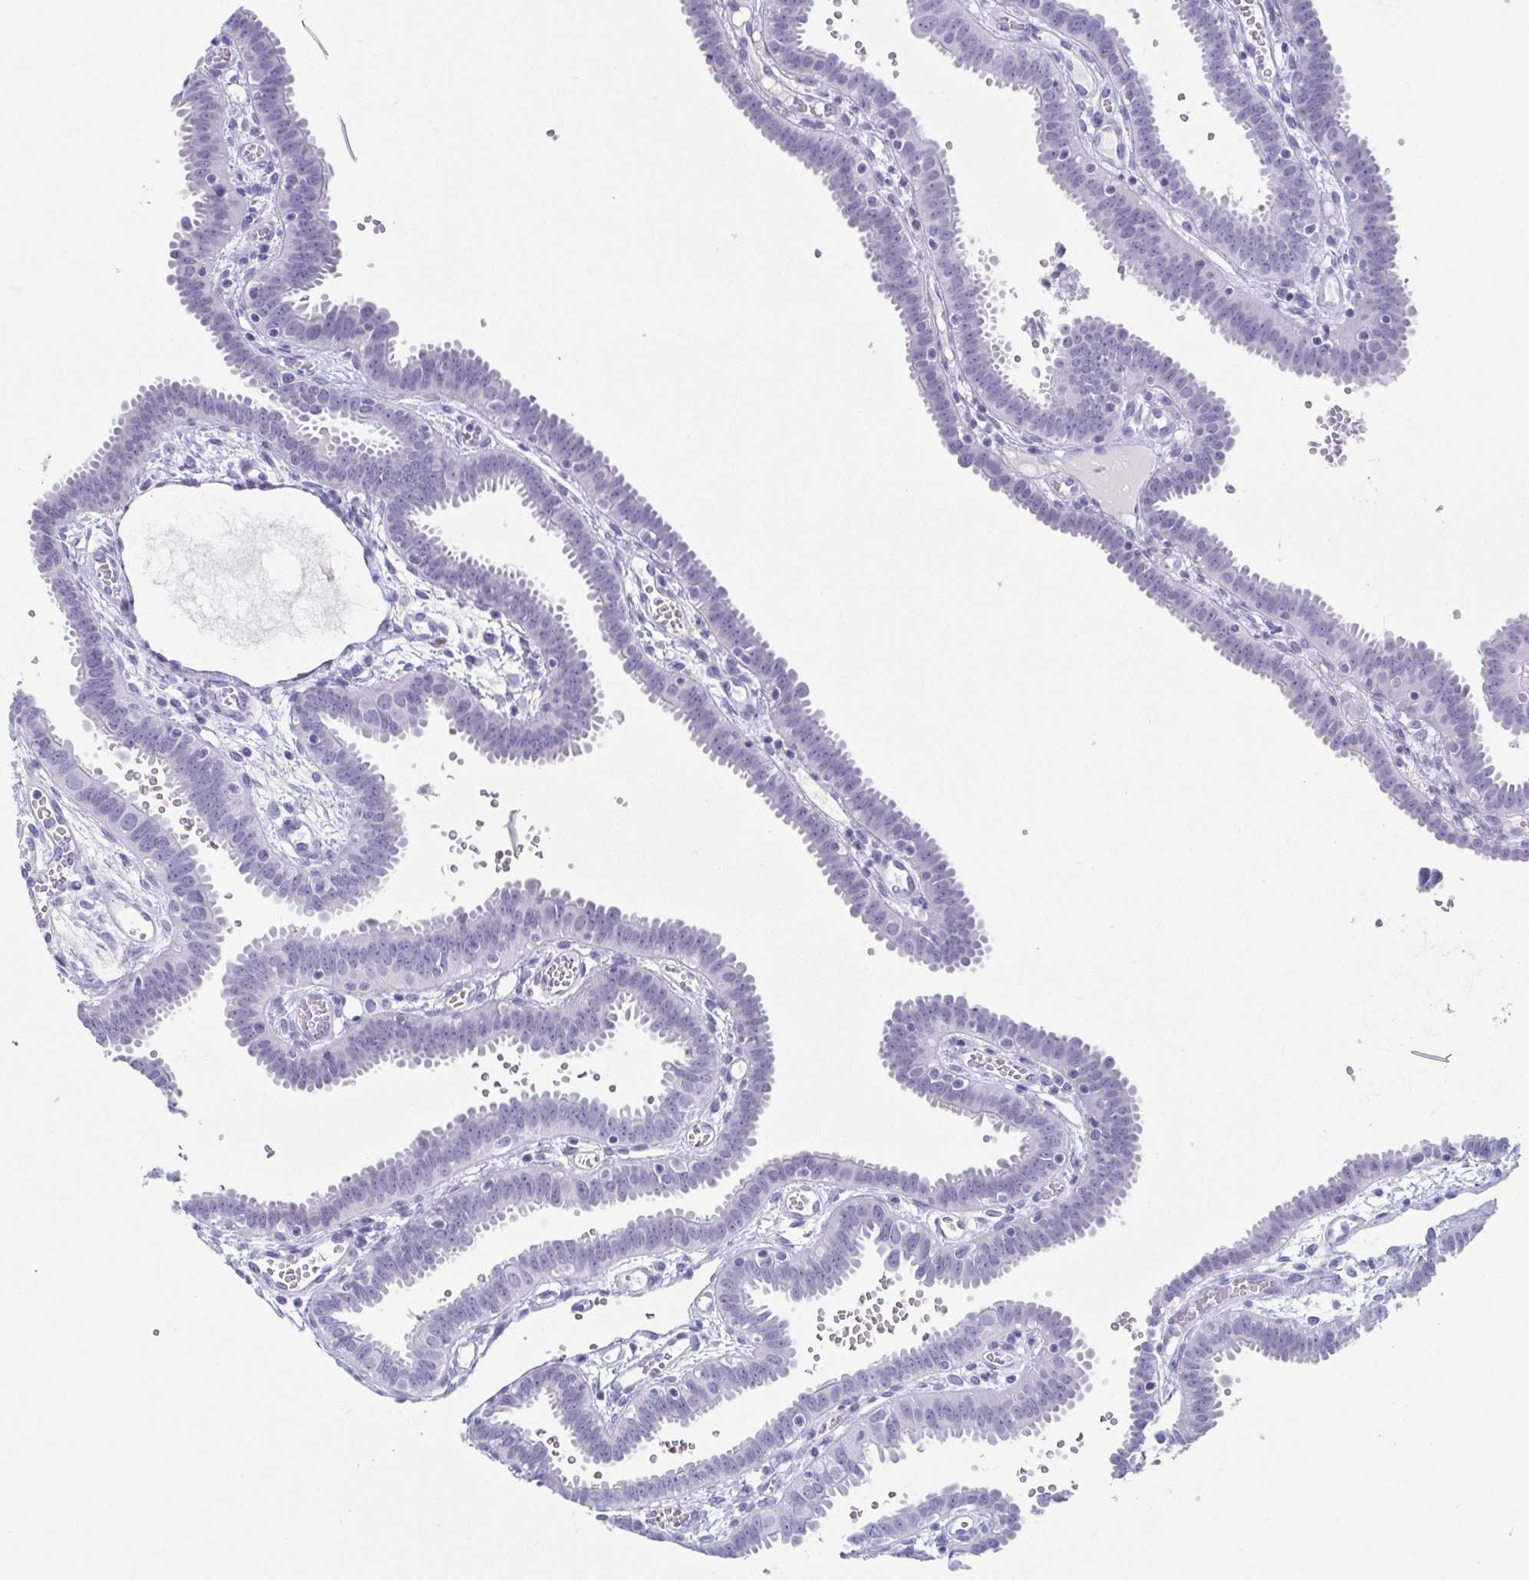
{"staining": {"intensity": "negative", "quantity": "none", "location": "none"}, "tissue": "fallopian tube", "cell_type": "Glandular cells", "image_type": "normal", "snomed": [{"axis": "morphology", "description": "Normal tissue, NOS"}, {"axis": "topography", "description": "Fallopian tube"}], "caption": "Immunohistochemistry micrograph of unremarkable fallopian tube: human fallopian tube stained with DAB demonstrates no significant protein expression in glandular cells.", "gene": "TAGLN3", "patient": {"sex": "female", "age": 37}}